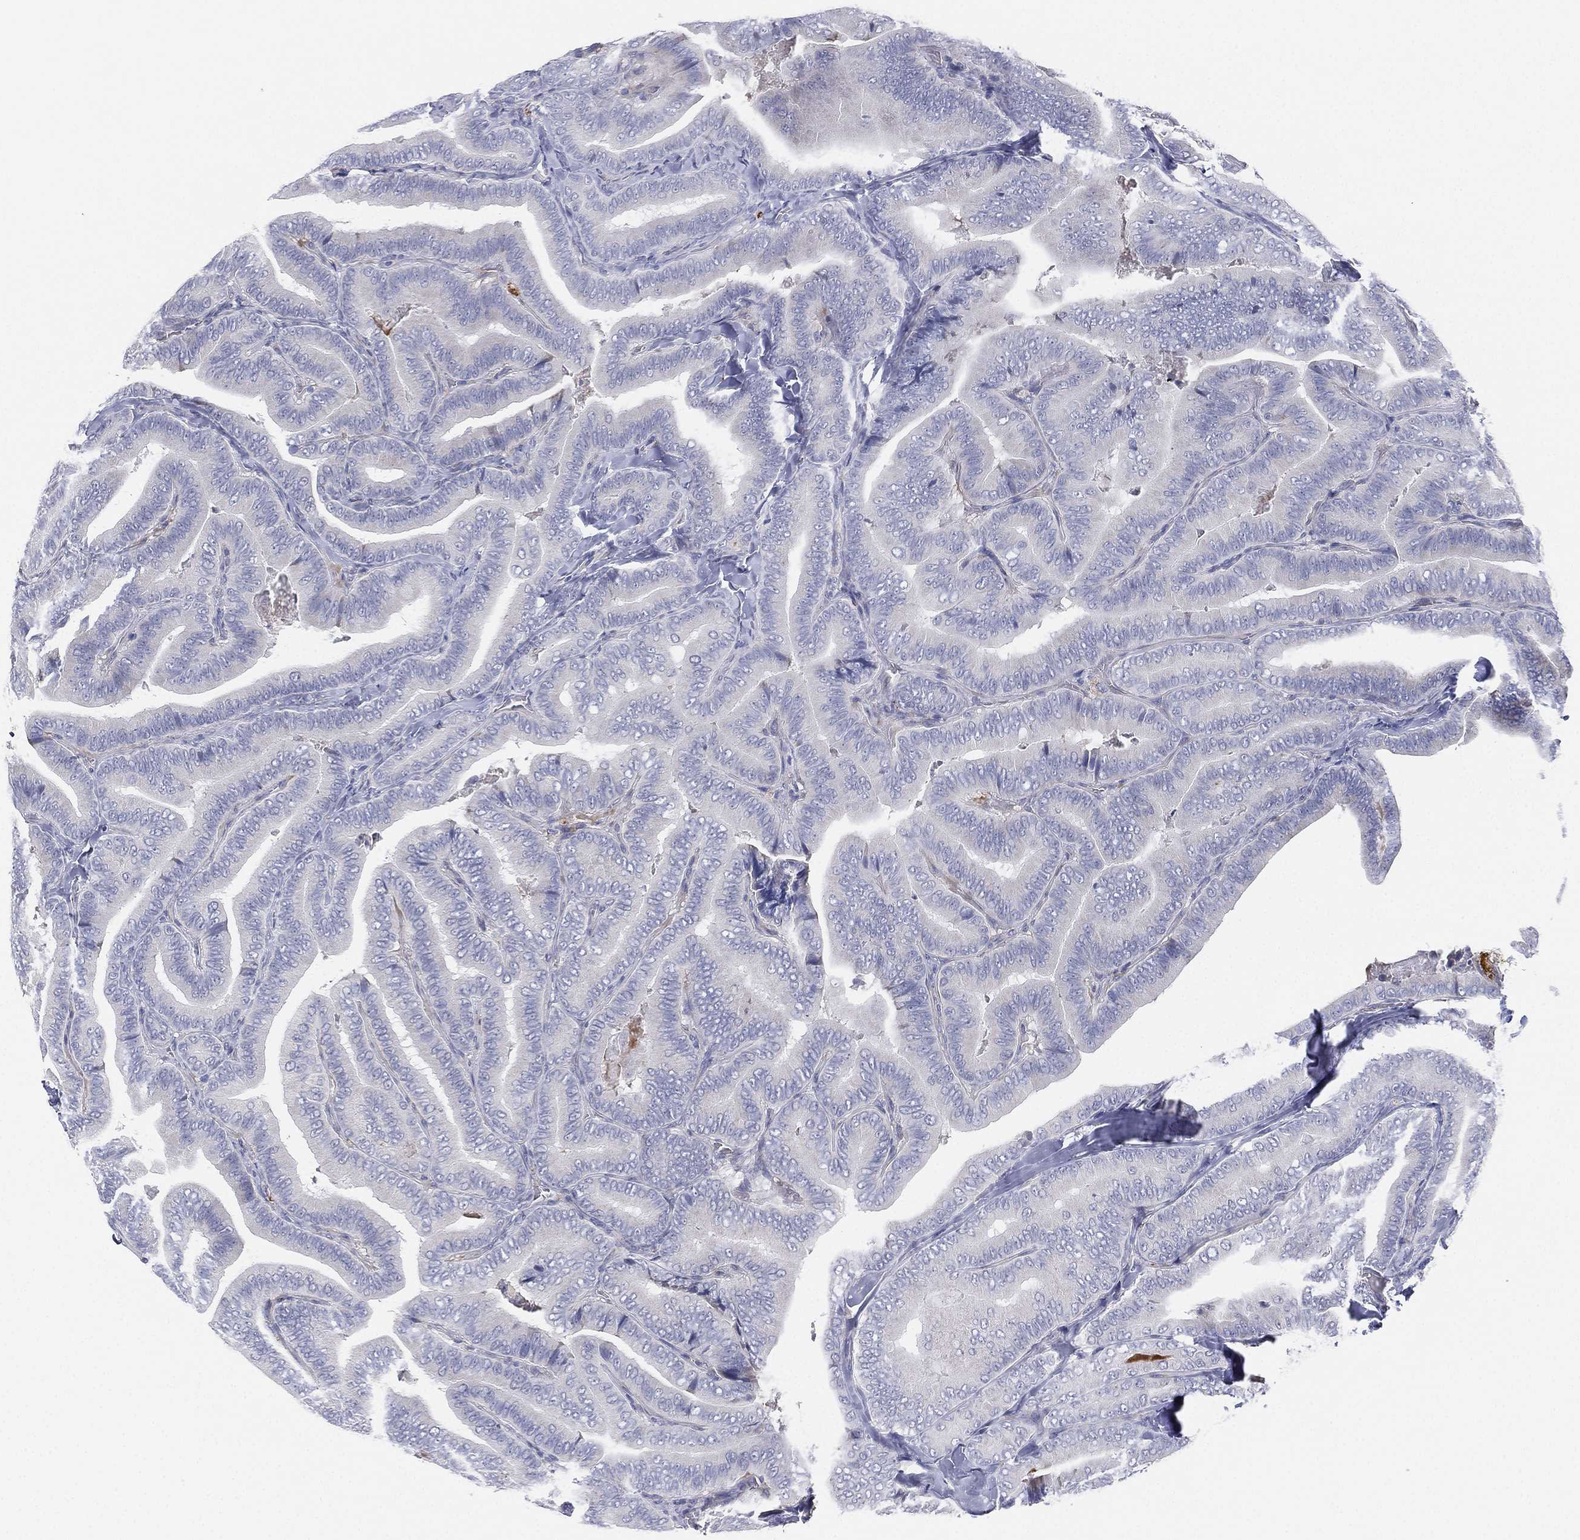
{"staining": {"intensity": "negative", "quantity": "none", "location": "none"}, "tissue": "thyroid cancer", "cell_type": "Tumor cells", "image_type": "cancer", "snomed": [{"axis": "morphology", "description": "Papillary adenocarcinoma, NOS"}, {"axis": "topography", "description": "Thyroid gland"}], "caption": "The immunohistochemistry (IHC) micrograph has no significant expression in tumor cells of thyroid cancer tissue.", "gene": "MLF1", "patient": {"sex": "male", "age": 61}}